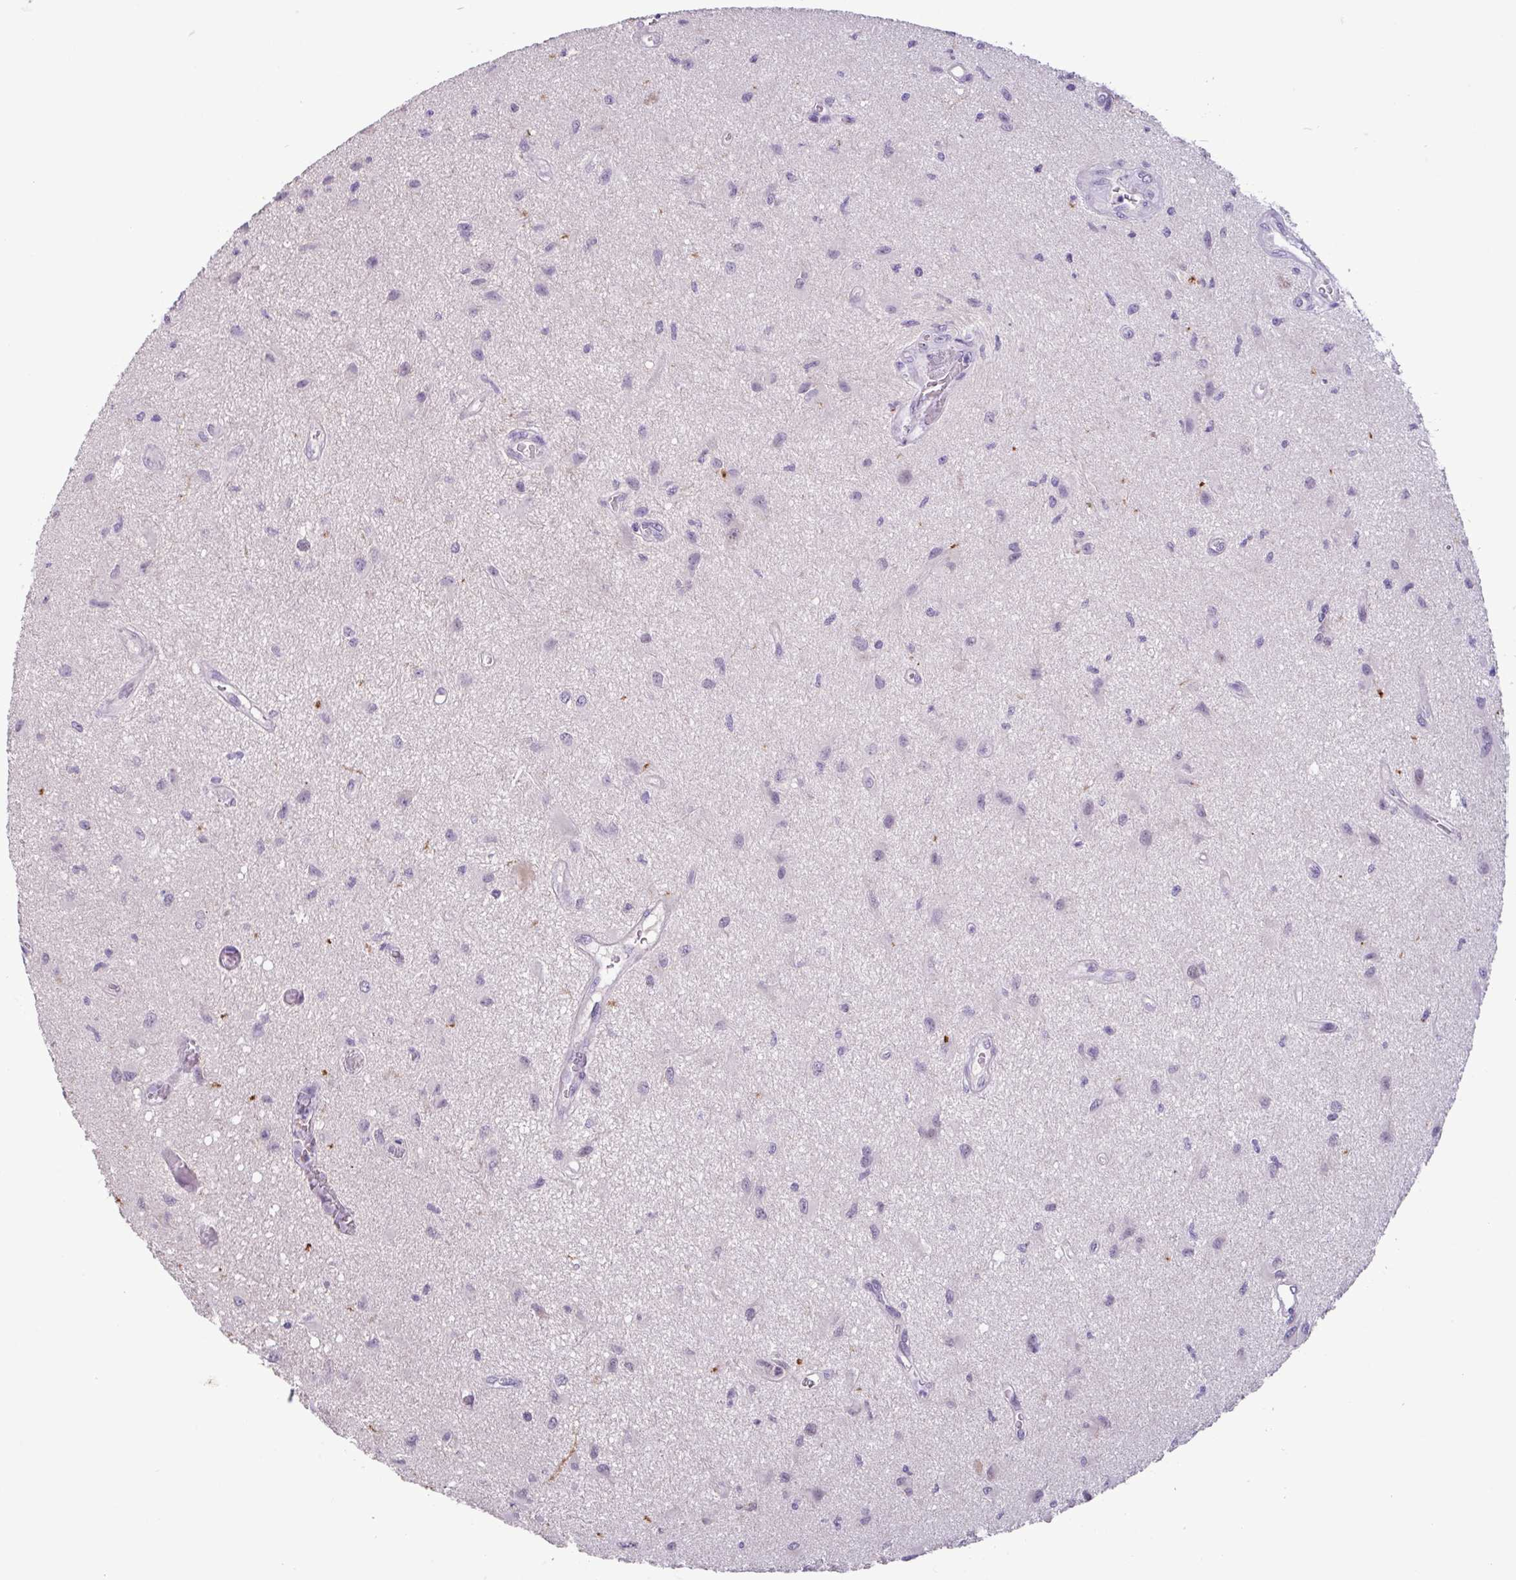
{"staining": {"intensity": "negative", "quantity": "none", "location": "none"}, "tissue": "glioma", "cell_type": "Tumor cells", "image_type": "cancer", "snomed": [{"axis": "morphology", "description": "Glioma, malignant, High grade"}, {"axis": "topography", "description": "Brain"}], "caption": "A photomicrograph of human malignant high-grade glioma is negative for staining in tumor cells.", "gene": "PNLDC1", "patient": {"sex": "male", "age": 67}}